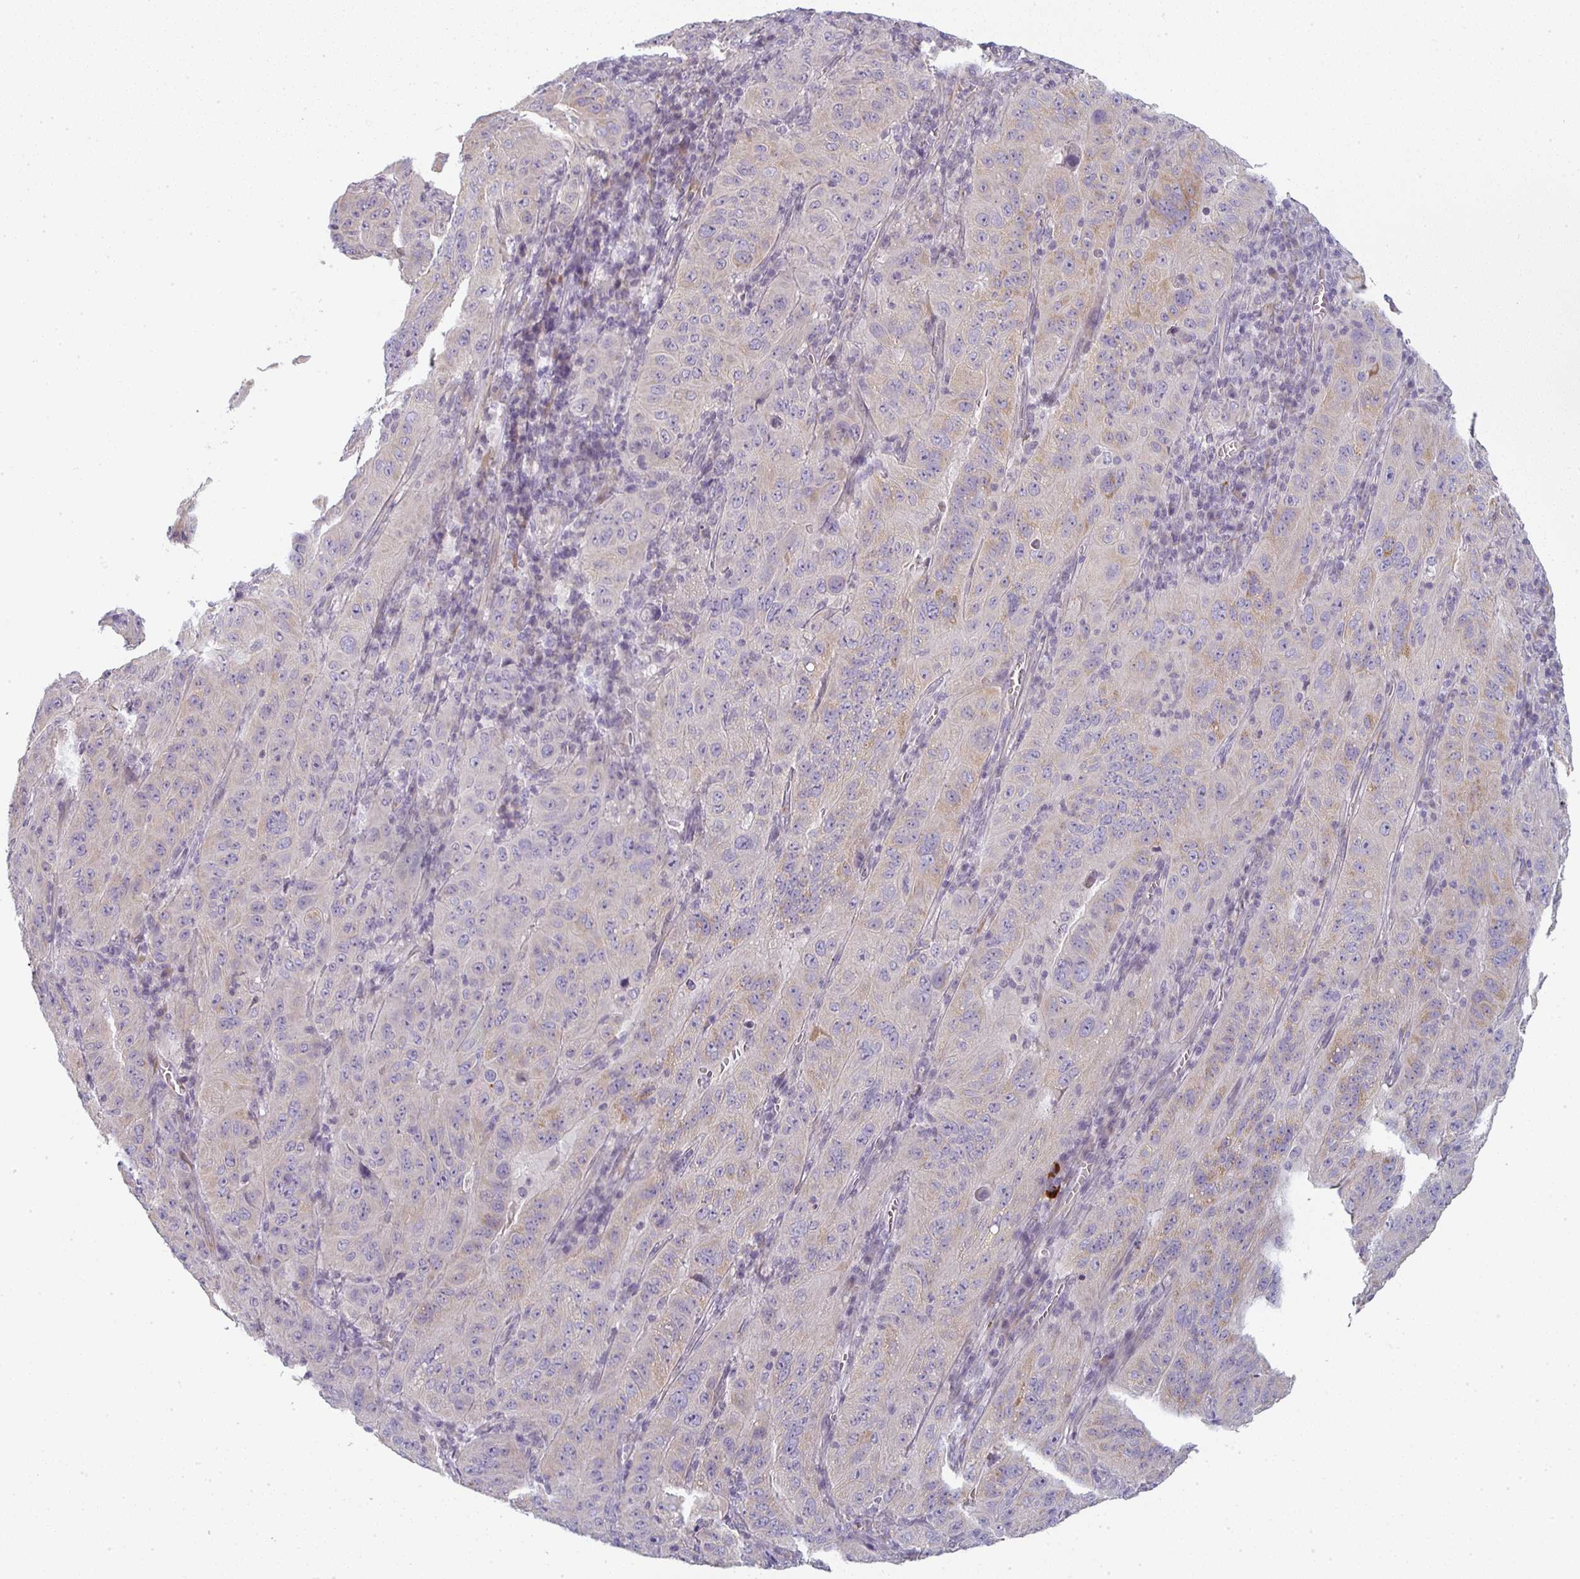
{"staining": {"intensity": "negative", "quantity": "none", "location": "none"}, "tissue": "pancreatic cancer", "cell_type": "Tumor cells", "image_type": "cancer", "snomed": [{"axis": "morphology", "description": "Adenocarcinoma, NOS"}, {"axis": "topography", "description": "Pancreas"}], "caption": "Tumor cells show no significant protein positivity in pancreatic cancer.", "gene": "CTHRC1", "patient": {"sex": "male", "age": 63}}